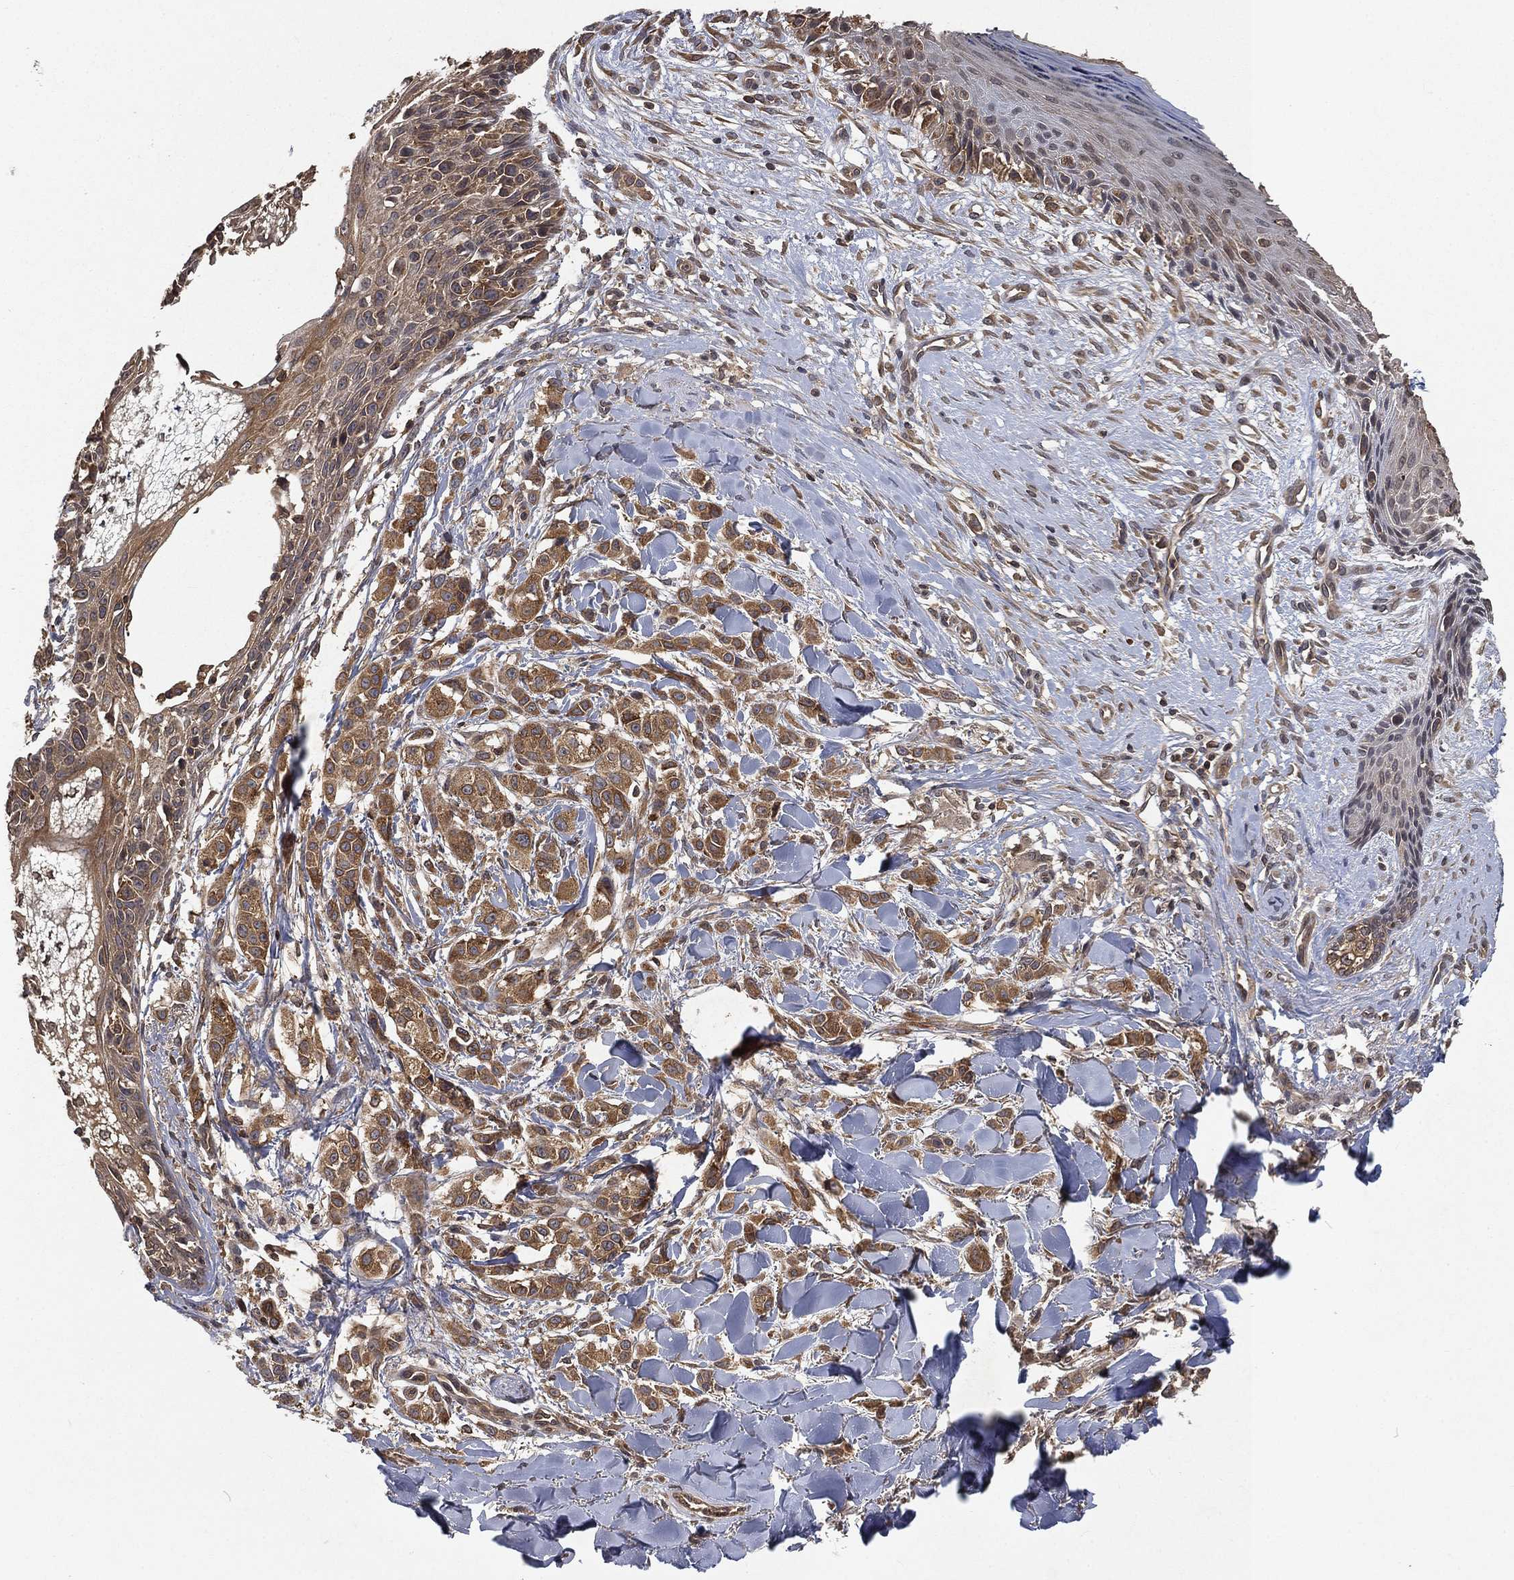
{"staining": {"intensity": "moderate", "quantity": ">75%", "location": "cytoplasmic/membranous"}, "tissue": "melanoma", "cell_type": "Tumor cells", "image_type": "cancer", "snomed": [{"axis": "morphology", "description": "Malignant melanoma, NOS"}, {"axis": "topography", "description": "Skin"}], "caption": "Moderate cytoplasmic/membranous positivity is seen in approximately >75% of tumor cells in malignant melanoma.", "gene": "UBA5", "patient": {"sex": "male", "age": 57}}